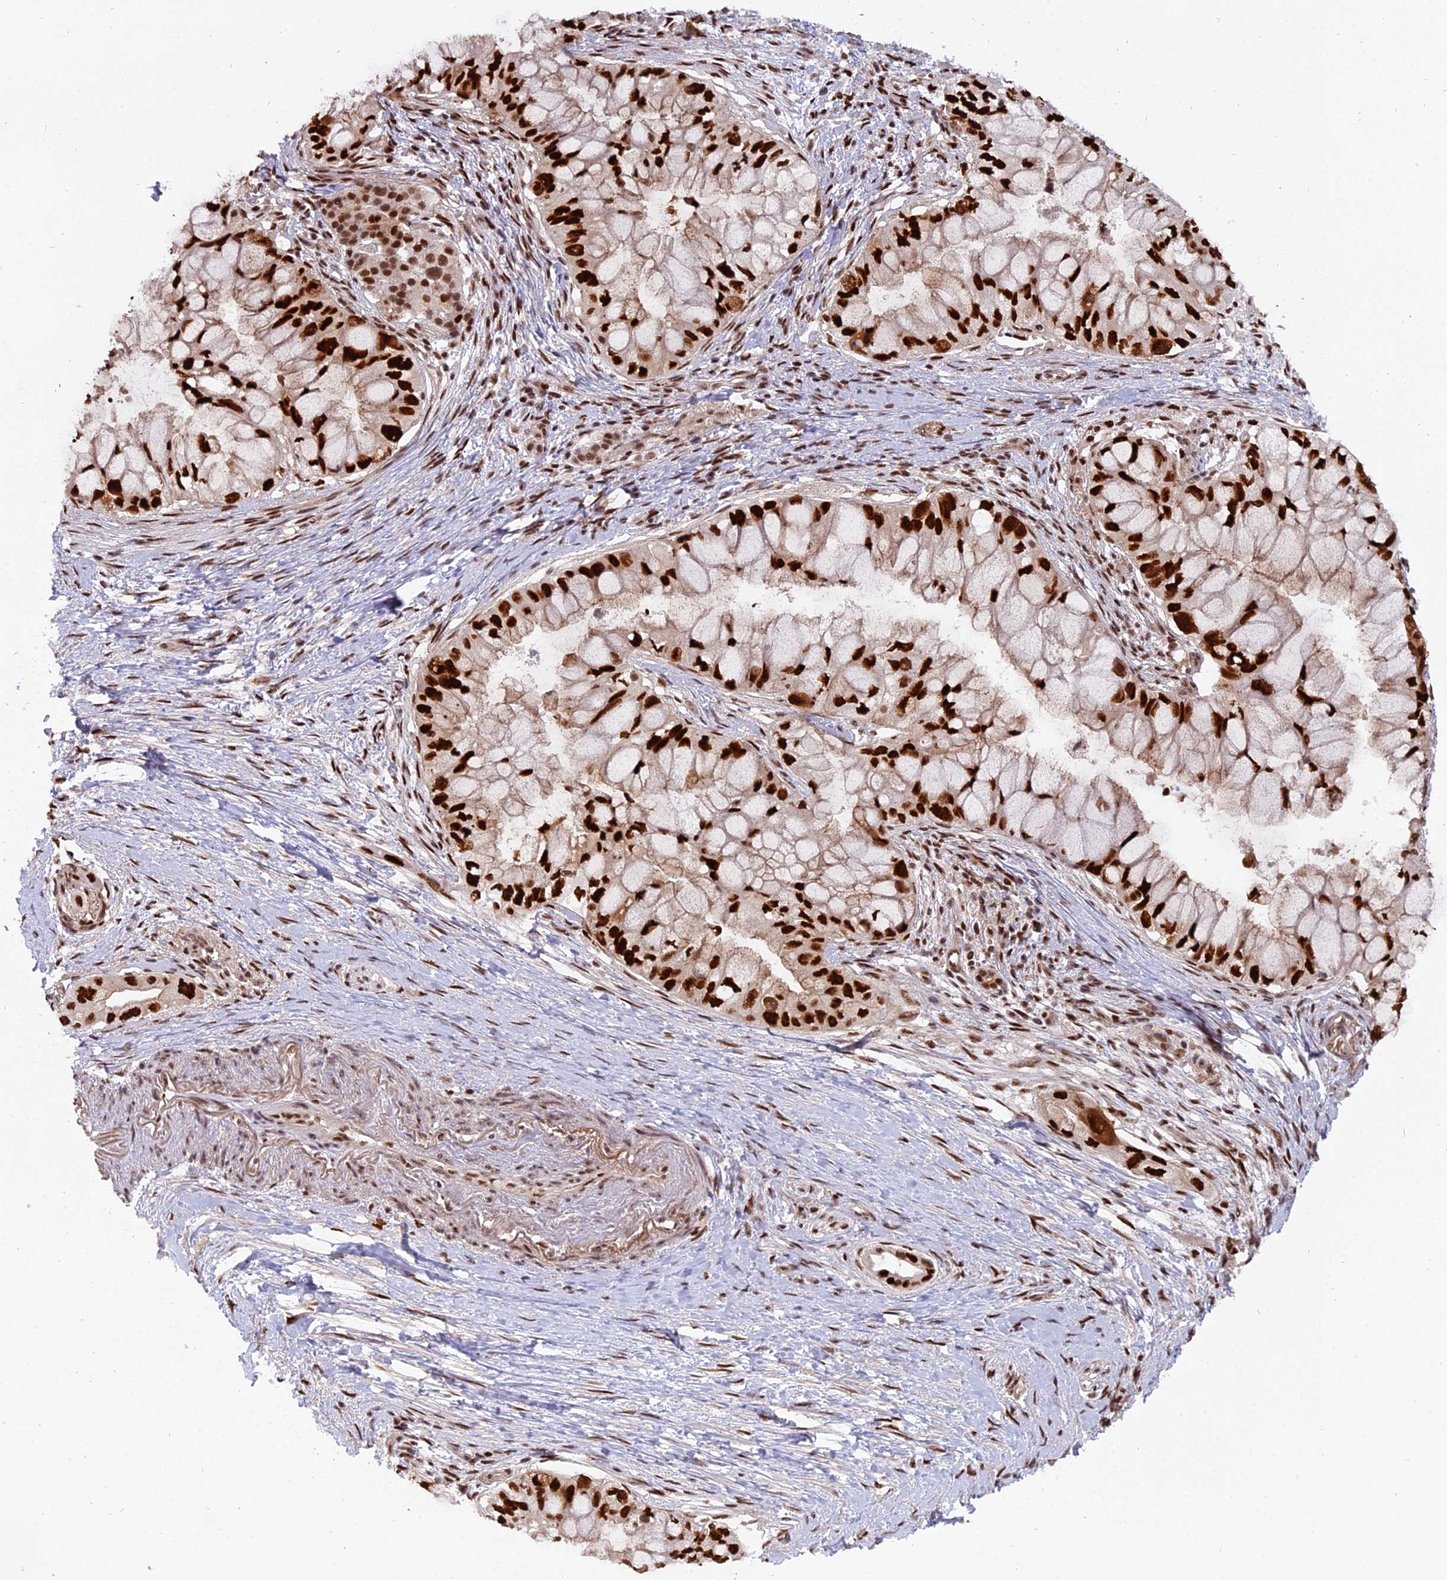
{"staining": {"intensity": "strong", "quantity": ">75%", "location": "nuclear"}, "tissue": "pancreatic cancer", "cell_type": "Tumor cells", "image_type": "cancer", "snomed": [{"axis": "morphology", "description": "Adenocarcinoma, NOS"}, {"axis": "topography", "description": "Pancreas"}], "caption": "A brown stain labels strong nuclear positivity of a protein in human pancreatic cancer (adenocarcinoma) tumor cells. (Brightfield microscopy of DAB IHC at high magnification).", "gene": "RAMAC", "patient": {"sex": "male", "age": 48}}